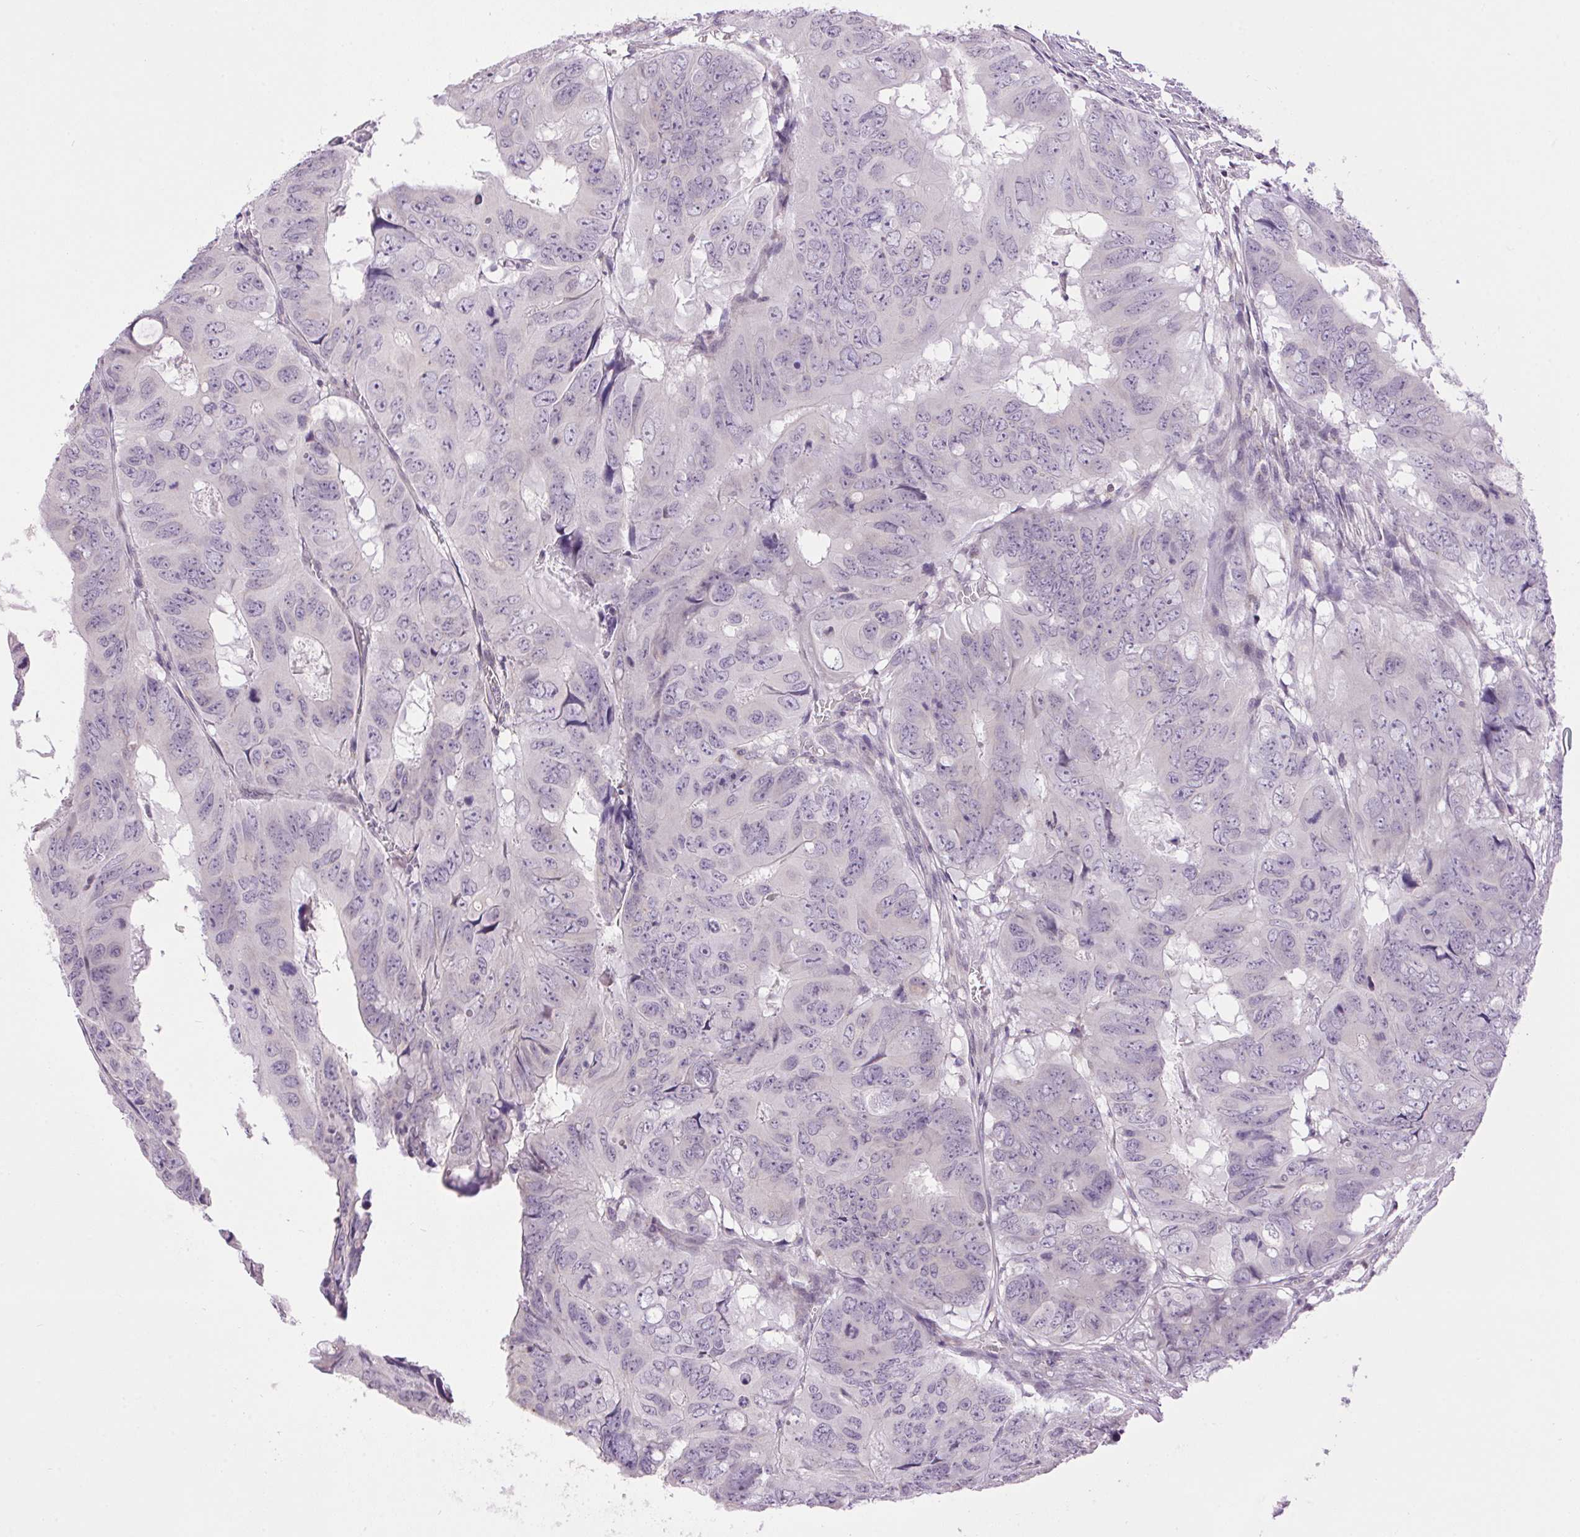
{"staining": {"intensity": "negative", "quantity": "none", "location": "none"}, "tissue": "colorectal cancer", "cell_type": "Tumor cells", "image_type": "cancer", "snomed": [{"axis": "morphology", "description": "Adenocarcinoma, NOS"}, {"axis": "topography", "description": "Colon"}], "caption": "A photomicrograph of colorectal adenocarcinoma stained for a protein exhibits no brown staining in tumor cells. (Brightfield microscopy of DAB (3,3'-diaminobenzidine) IHC at high magnification).", "gene": "SMIM13", "patient": {"sex": "male", "age": 79}}